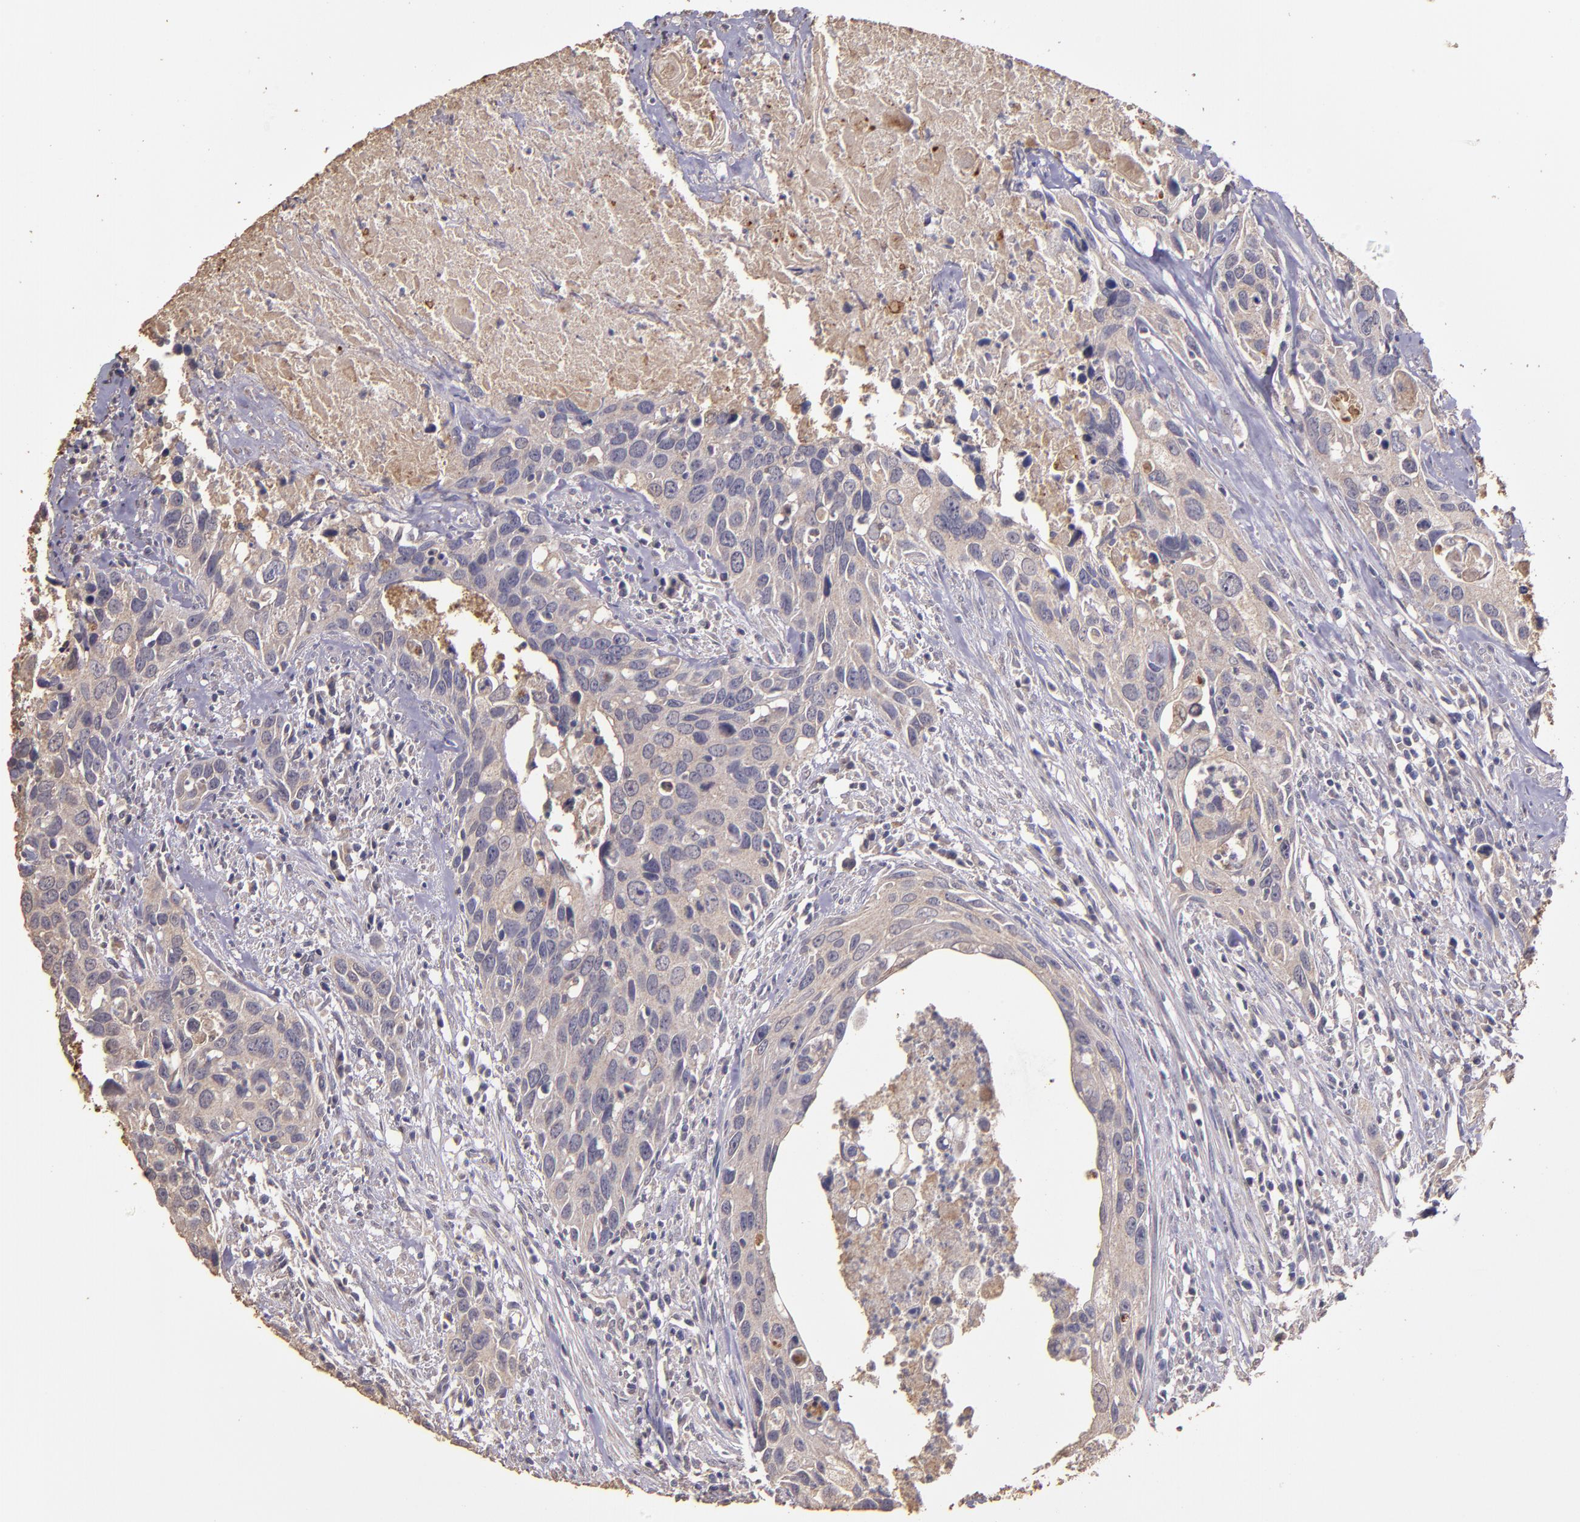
{"staining": {"intensity": "weak", "quantity": ">75%", "location": "cytoplasmic/membranous"}, "tissue": "urothelial cancer", "cell_type": "Tumor cells", "image_type": "cancer", "snomed": [{"axis": "morphology", "description": "Urothelial carcinoma, High grade"}, {"axis": "topography", "description": "Urinary bladder"}], "caption": "Immunohistochemistry (IHC) of human high-grade urothelial carcinoma demonstrates low levels of weak cytoplasmic/membranous positivity in approximately >75% of tumor cells. (Stains: DAB (3,3'-diaminobenzidine) in brown, nuclei in blue, Microscopy: brightfield microscopy at high magnification).", "gene": "HECTD1", "patient": {"sex": "male", "age": 71}}